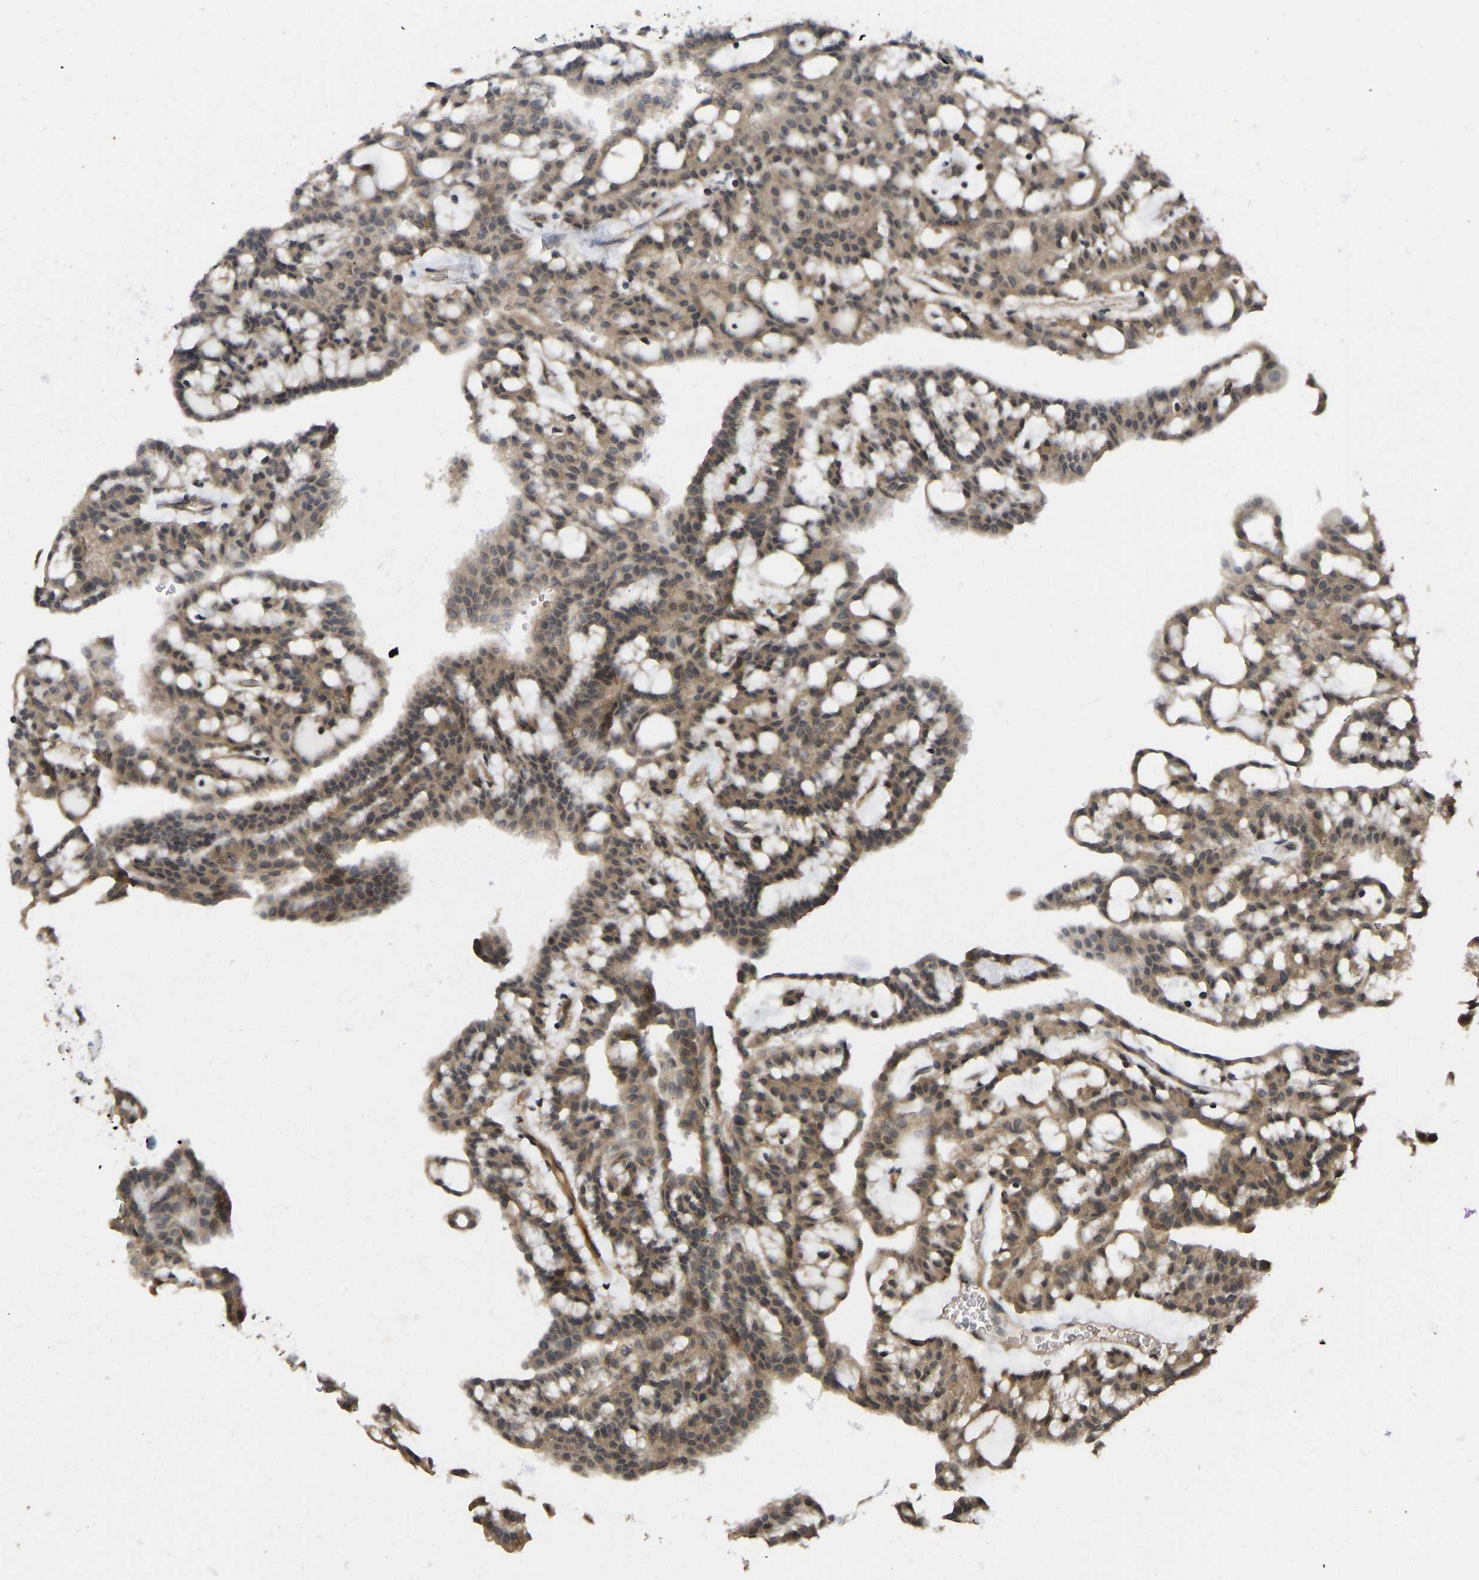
{"staining": {"intensity": "moderate", "quantity": ">75%", "location": "cytoplasmic/membranous"}, "tissue": "renal cancer", "cell_type": "Tumor cells", "image_type": "cancer", "snomed": [{"axis": "morphology", "description": "Adenocarcinoma, NOS"}, {"axis": "topography", "description": "Kidney"}], "caption": "A brown stain labels moderate cytoplasmic/membranous positivity of a protein in human adenocarcinoma (renal) tumor cells.", "gene": "NDRG3", "patient": {"sex": "male", "age": 63}}